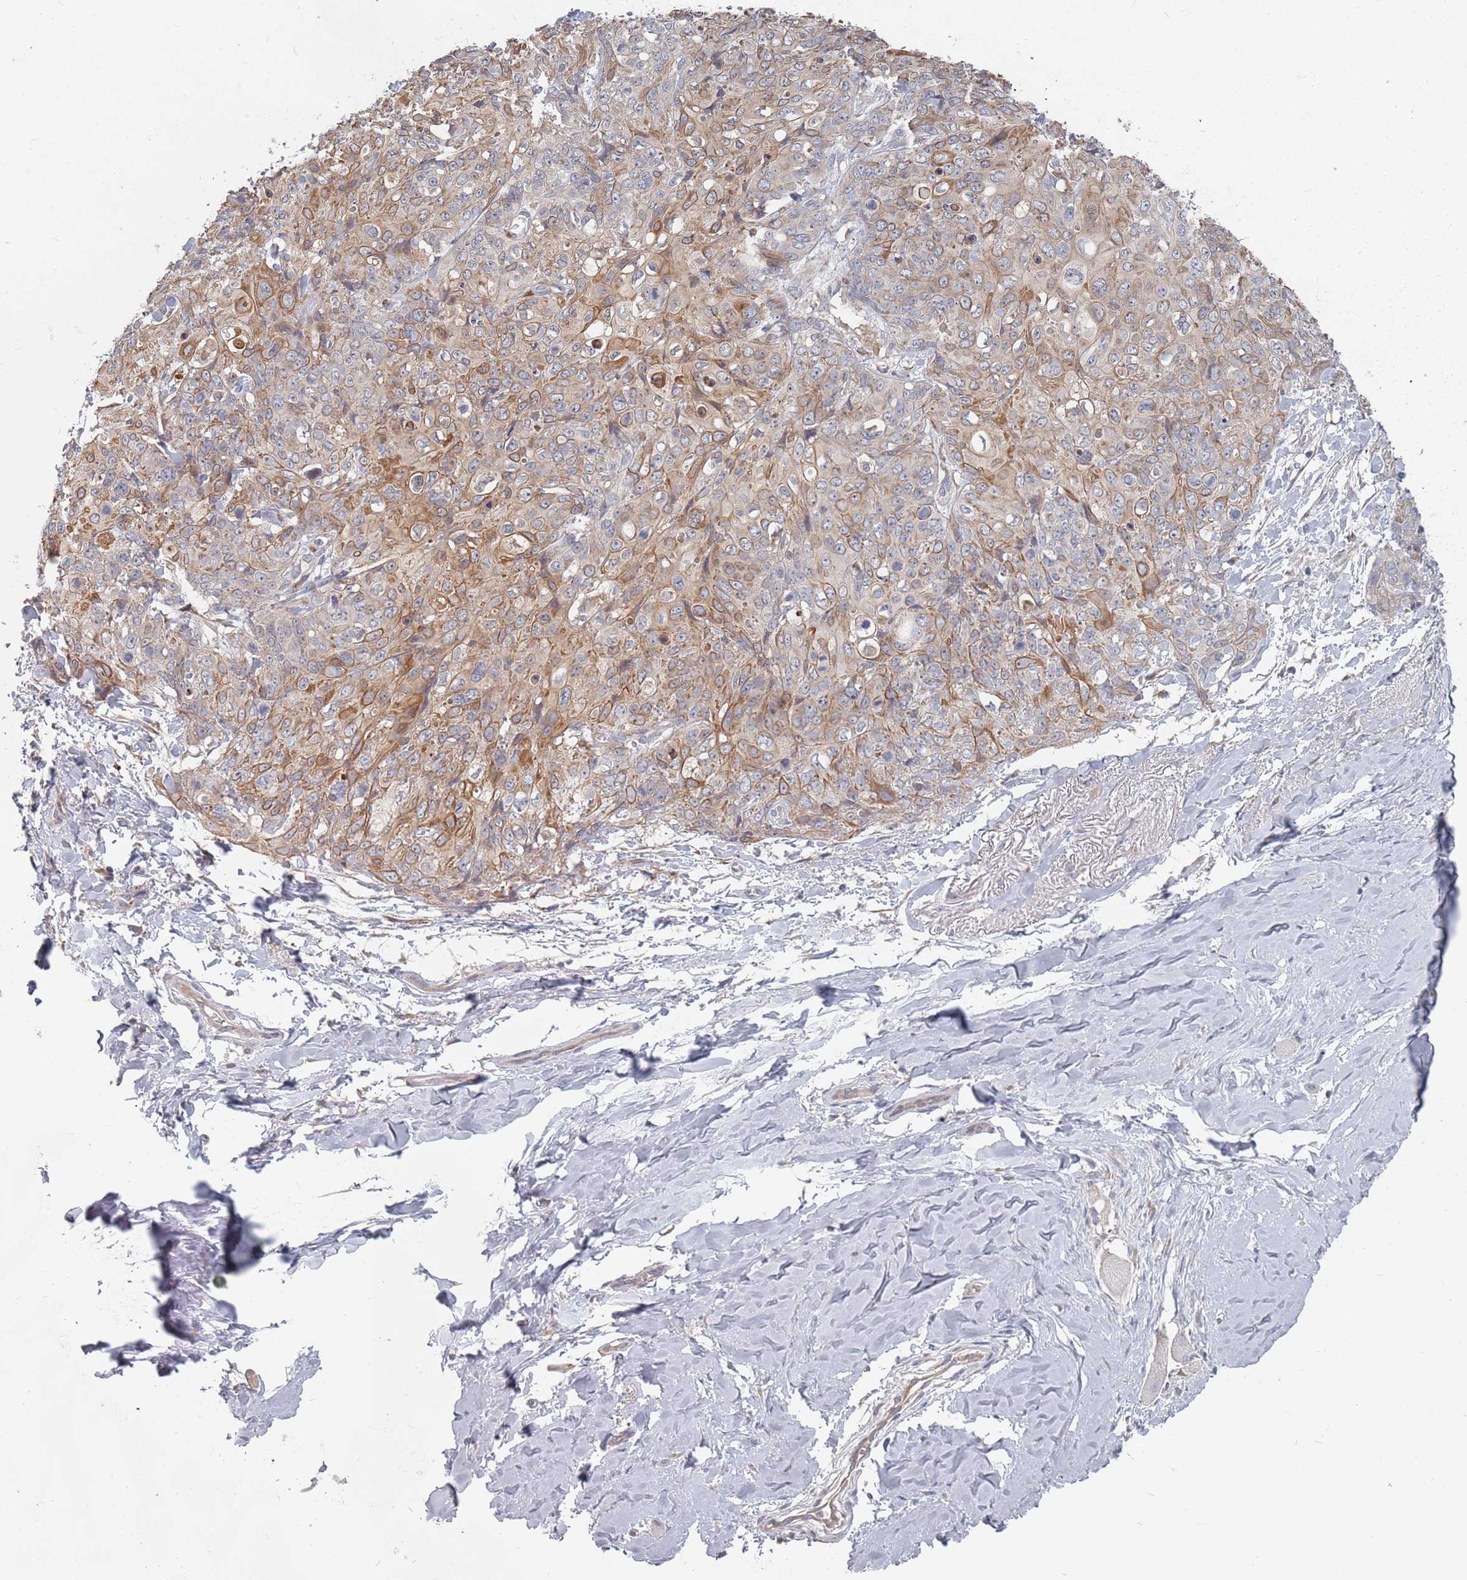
{"staining": {"intensity": "moderate", "quantity": "25%-75%", "location": "cytoplasmic/membranous"}, "tissue": "skin cancer", "cell_type": "Tumor cells", "image_type": "cancer", "snomed": [{"axis": "morphology", "description": "Squamous cell carcinoma, NOS"}, {"axis": "topography", "description": "Skin"}, {"axis": "topography", "description": "Vulva"}], "caption": "Protein analysis of skin cancer tissue displays moderate cytoplasmic/membranous staining in about 25%-75% of tumor cells.", "gene": "ADAL", "patient": {"sex": "female", "age": 85}}